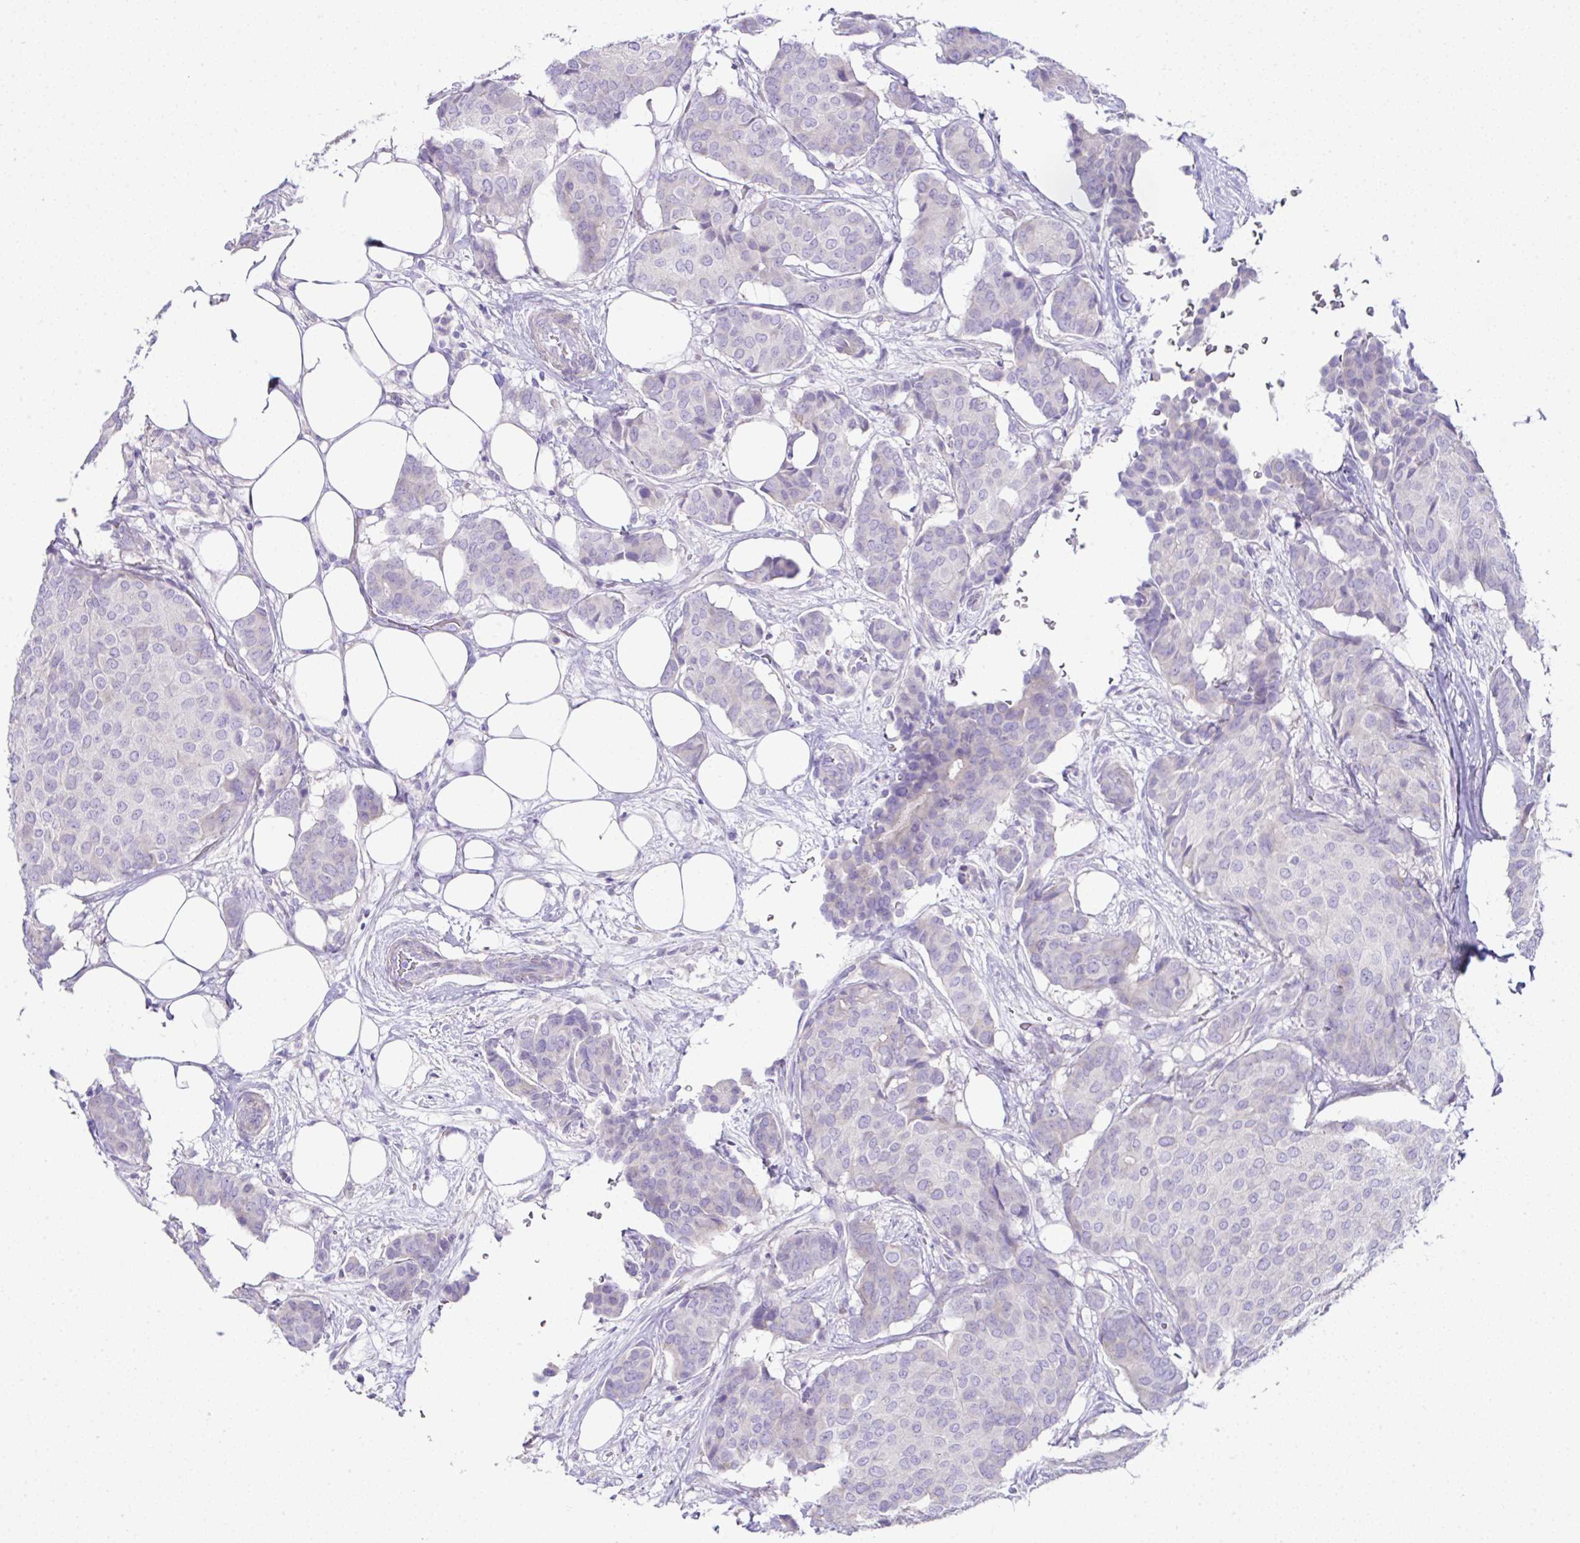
{"staining": {"intensity": "negative", "quantity": "none", "location": "none"}, "tissue": "breast cancer", "cell_type": "Tumor cells", "image_type": "cancer", "snomed": [{"axis": "morphology", "description": "Duct carcinoma"}, {"axis": "topography", "description": "Breast"}], "caption": "An IHC micrograph of breast infiltrating ductal carcinoma is shown. There is no staining in tumor cells of breast infiltrating ductal carcinoma. (Brightfield microscopy of DAB IHC at high magnification).", "gene": "OR4P4", "patient": {"sex": "female", "age": 75}}